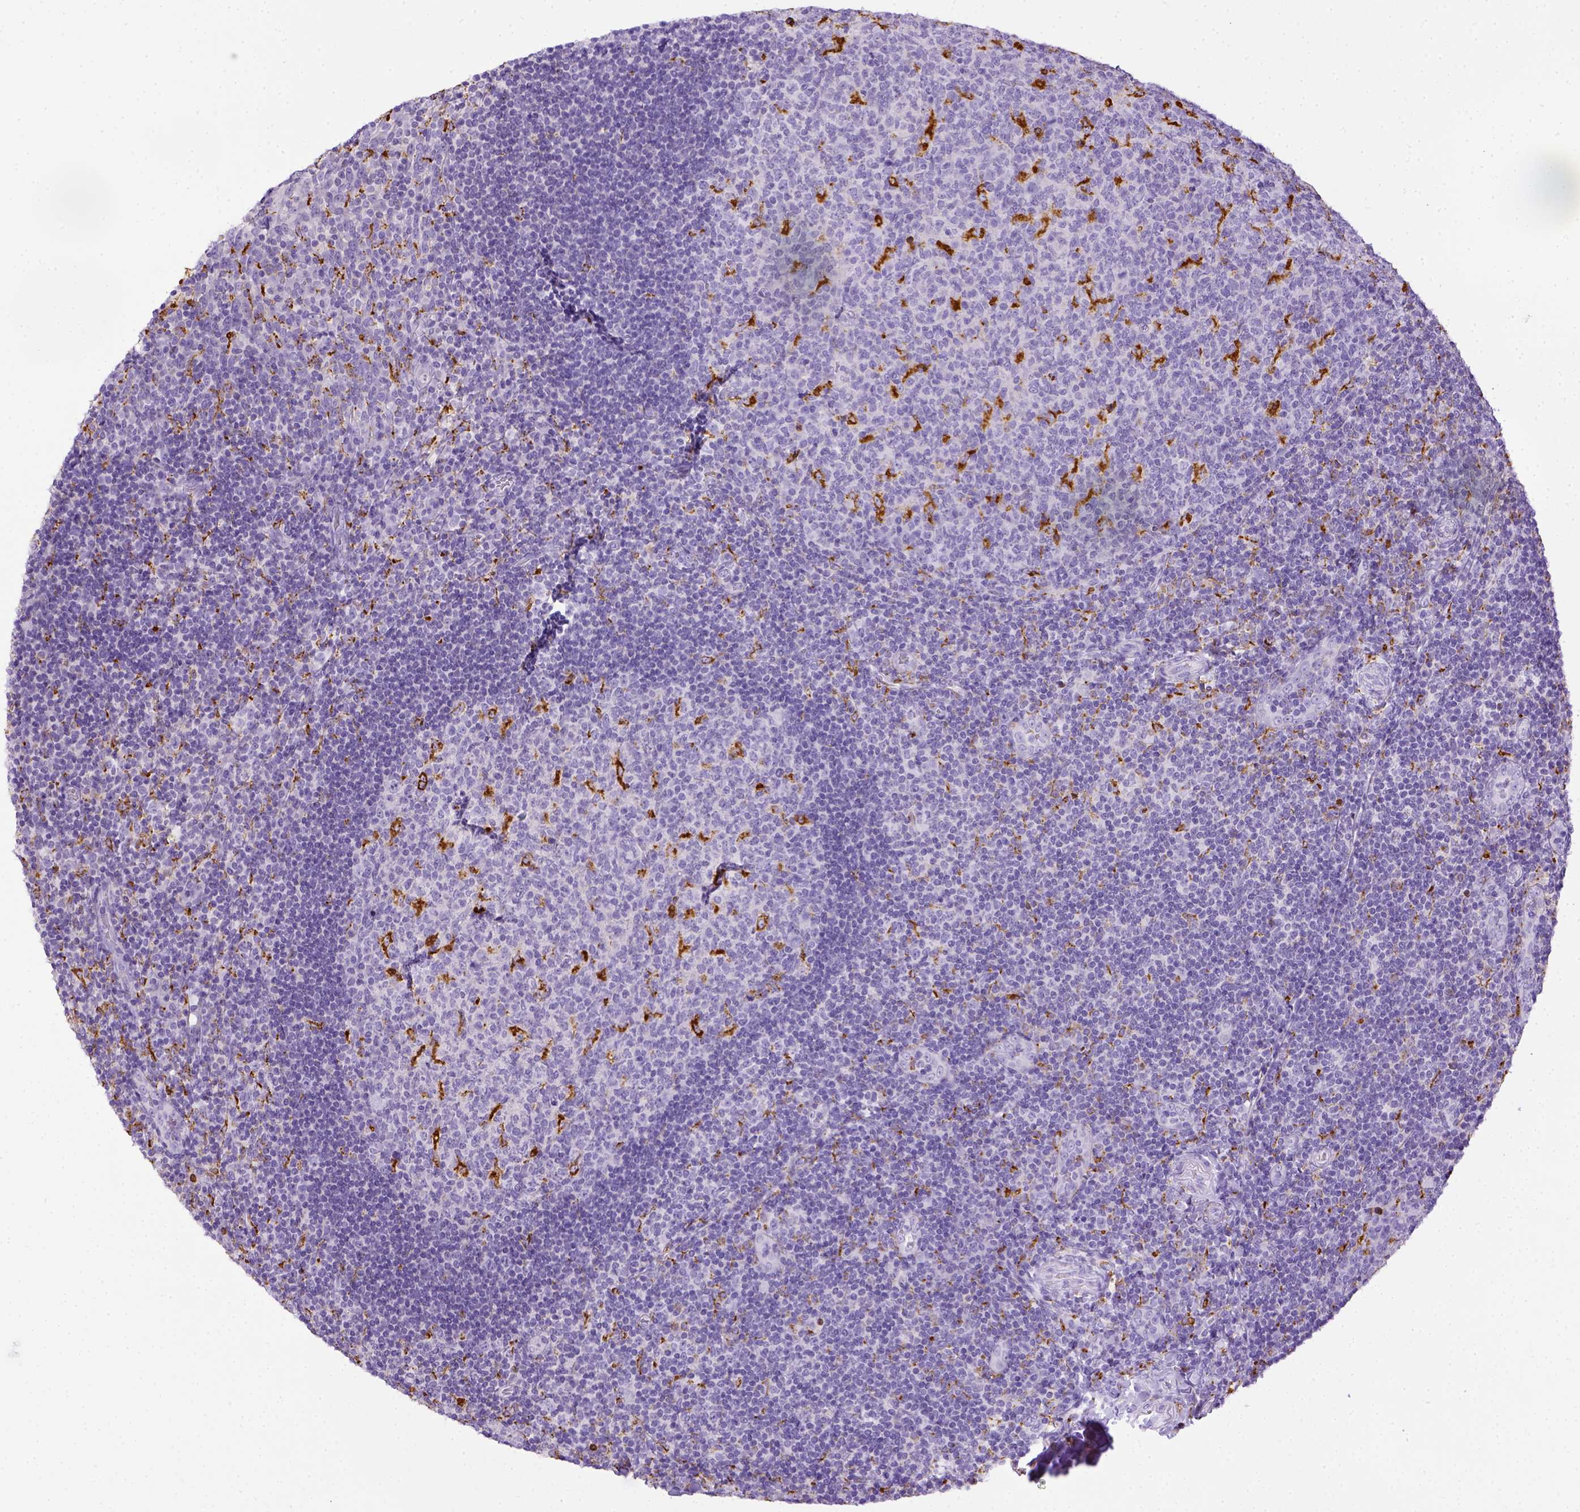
{"staining": {"intensity": "strong", "quantity": "<25%", "location": "cytoplasmic/membranous"}, "tissue": "tonsil", "cell_type": "Germinal center cells", "image_type": "normal", "snomed": [{"axis": "morphology", "description": "Normal tissue, NOS"}, {"axis": "topography", "description": "Tonsil"}], "caption": "The image demonstrates a brown stain indicating the presence of a protein in the cytoplasmic/membranous of germinal center cells in tonsil.", "gene": "CD68", "patient": {"sex": "male", "age": 17}}